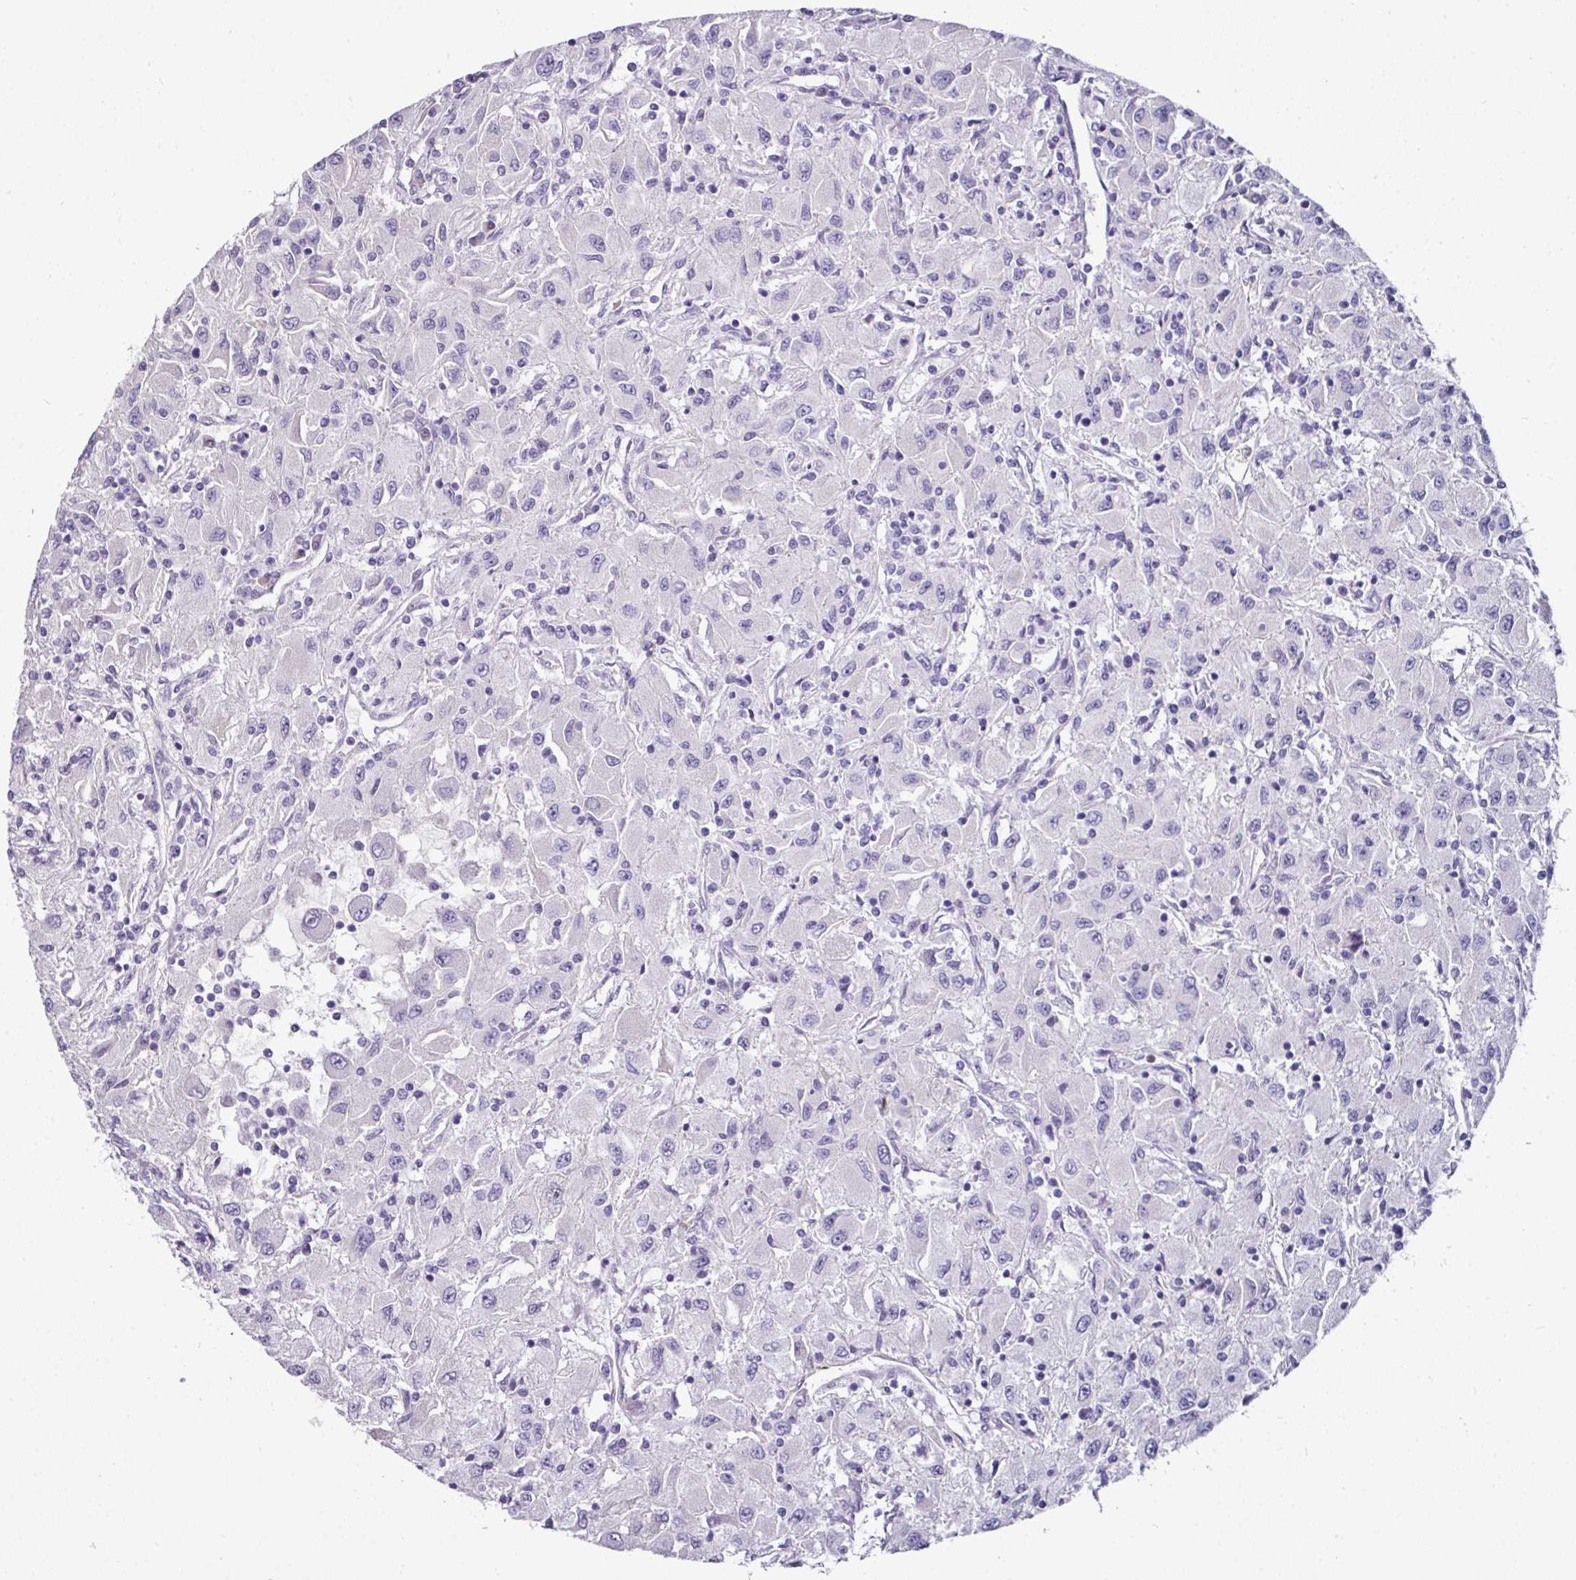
{"staining": {"intensity": "negative", "quantity": "none", "location": "none"}, "tissue": "renal cancer", "cell_type": "Tumor cells", "image_type": "cancer", "snomed": [{"axis": "morphology", "description": "Adenocarcinoma, NOS"}, {"axis": "topography", "description": "Kidney"}], "caption": "Photomicrograph shows no significant protein positivity in tumor cells of renal cancer. The staining is performed using DAB (3,3'-diaminobenzidine) brown chromogen with nuclei counter-stained in using hematoxylin.", "gene": "EYA3", "patient": {"sex": "female", "age": 67}}